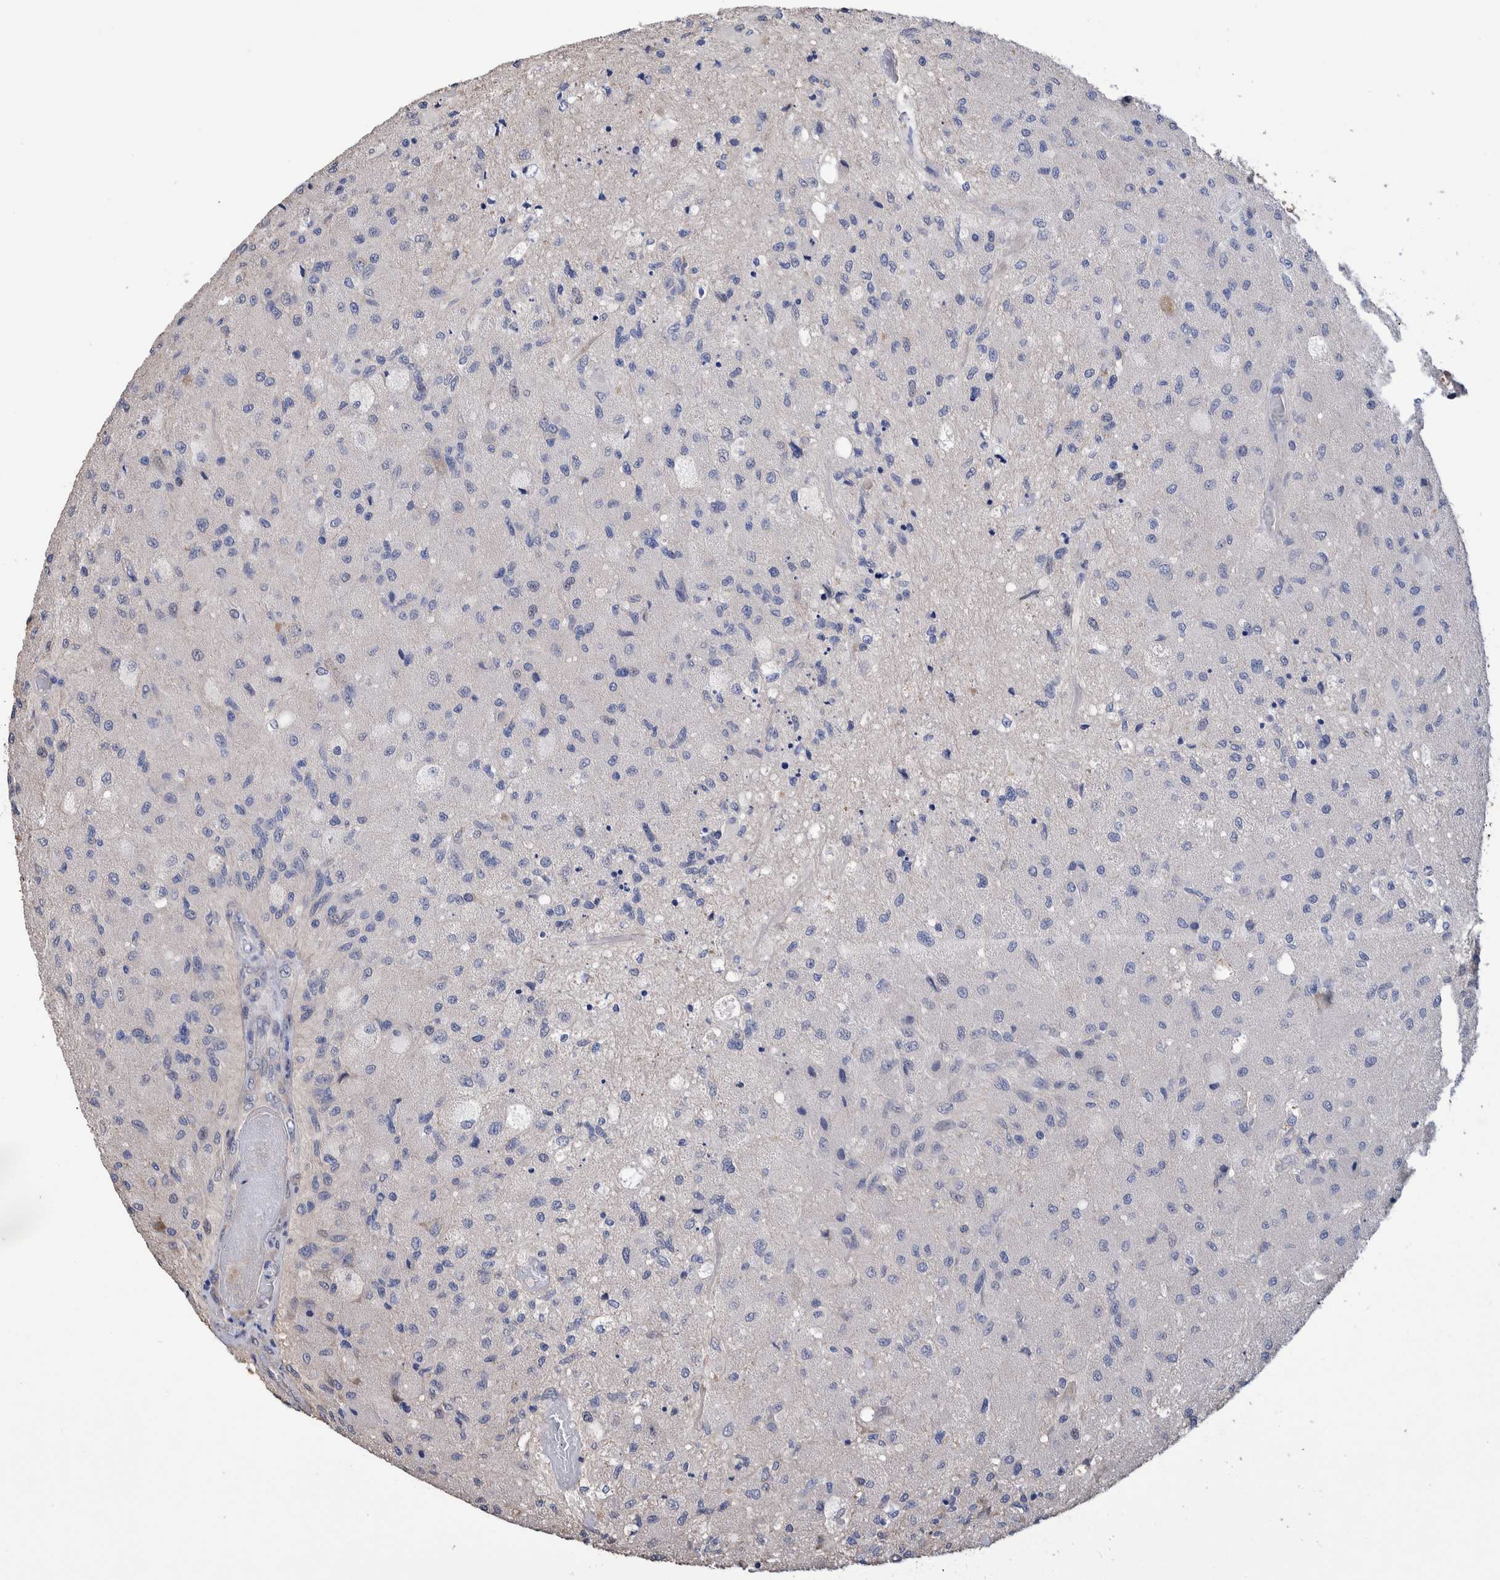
{"staining": {"intensity": "negative", "quantity": "none", "location": "none"}, "tissue": "glioma", "cell_type": "Tumor cells", "image_type": "cancer", "snomed": [{"axis": "morphology", "description": "Normal tissue, NOS"}, {"axis": "morphology", "description": "Glioma, malignant, High grade"}, {"axis": "topography", "description": "Cerebral cortex"}], "caption": "Immunohistochemistry (IHC) image of neoplastic tissue: malignant glioma (high-grade) stained with DAB displays no significant protein staining in tumor cells.", "gene": "SLC45A4", "patient": {"sex": "male", "age": 77}}